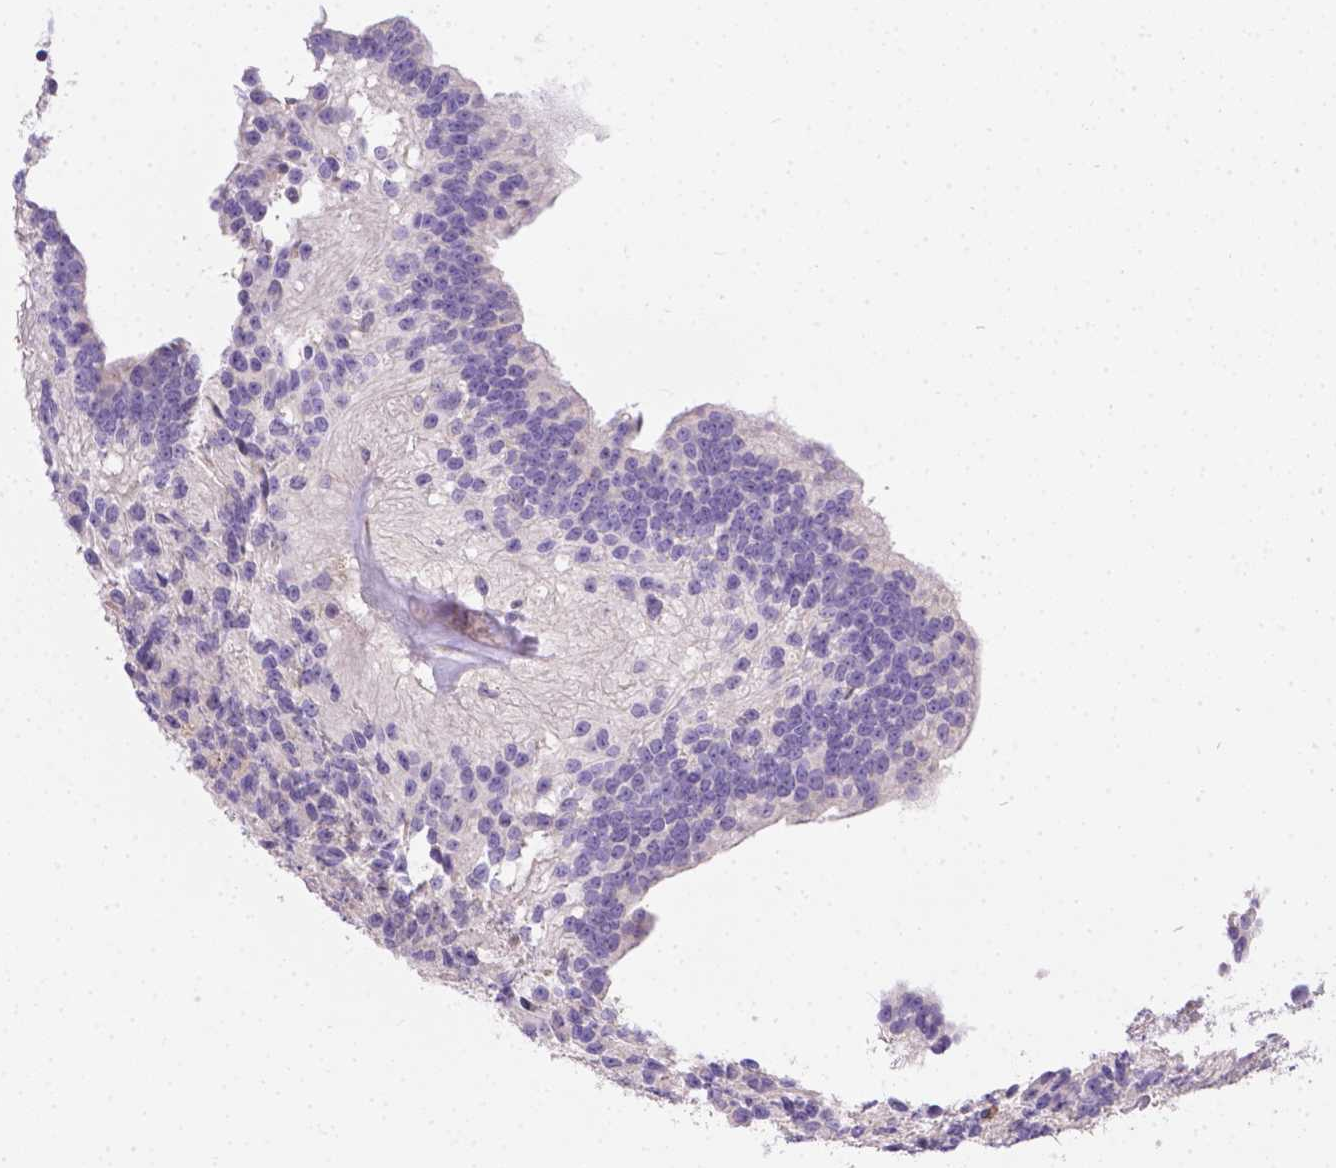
{"staining": {"intensity": "negative", "quantity": "none", "location": "none"}, "tissue": "glioma", "cell_type": "Tumor cells", "image_type": "cancer", "snomed": [{"axis": "morphology", "description": "Glioma, malignant, Low grade"}, {"axis": "topography", "description": "Brain"}], "caption": "Tumor cells are negative for protein expression in human glioma.", "gene": "TM4SF18", "patient": {"sex": "male", "age": 31}}